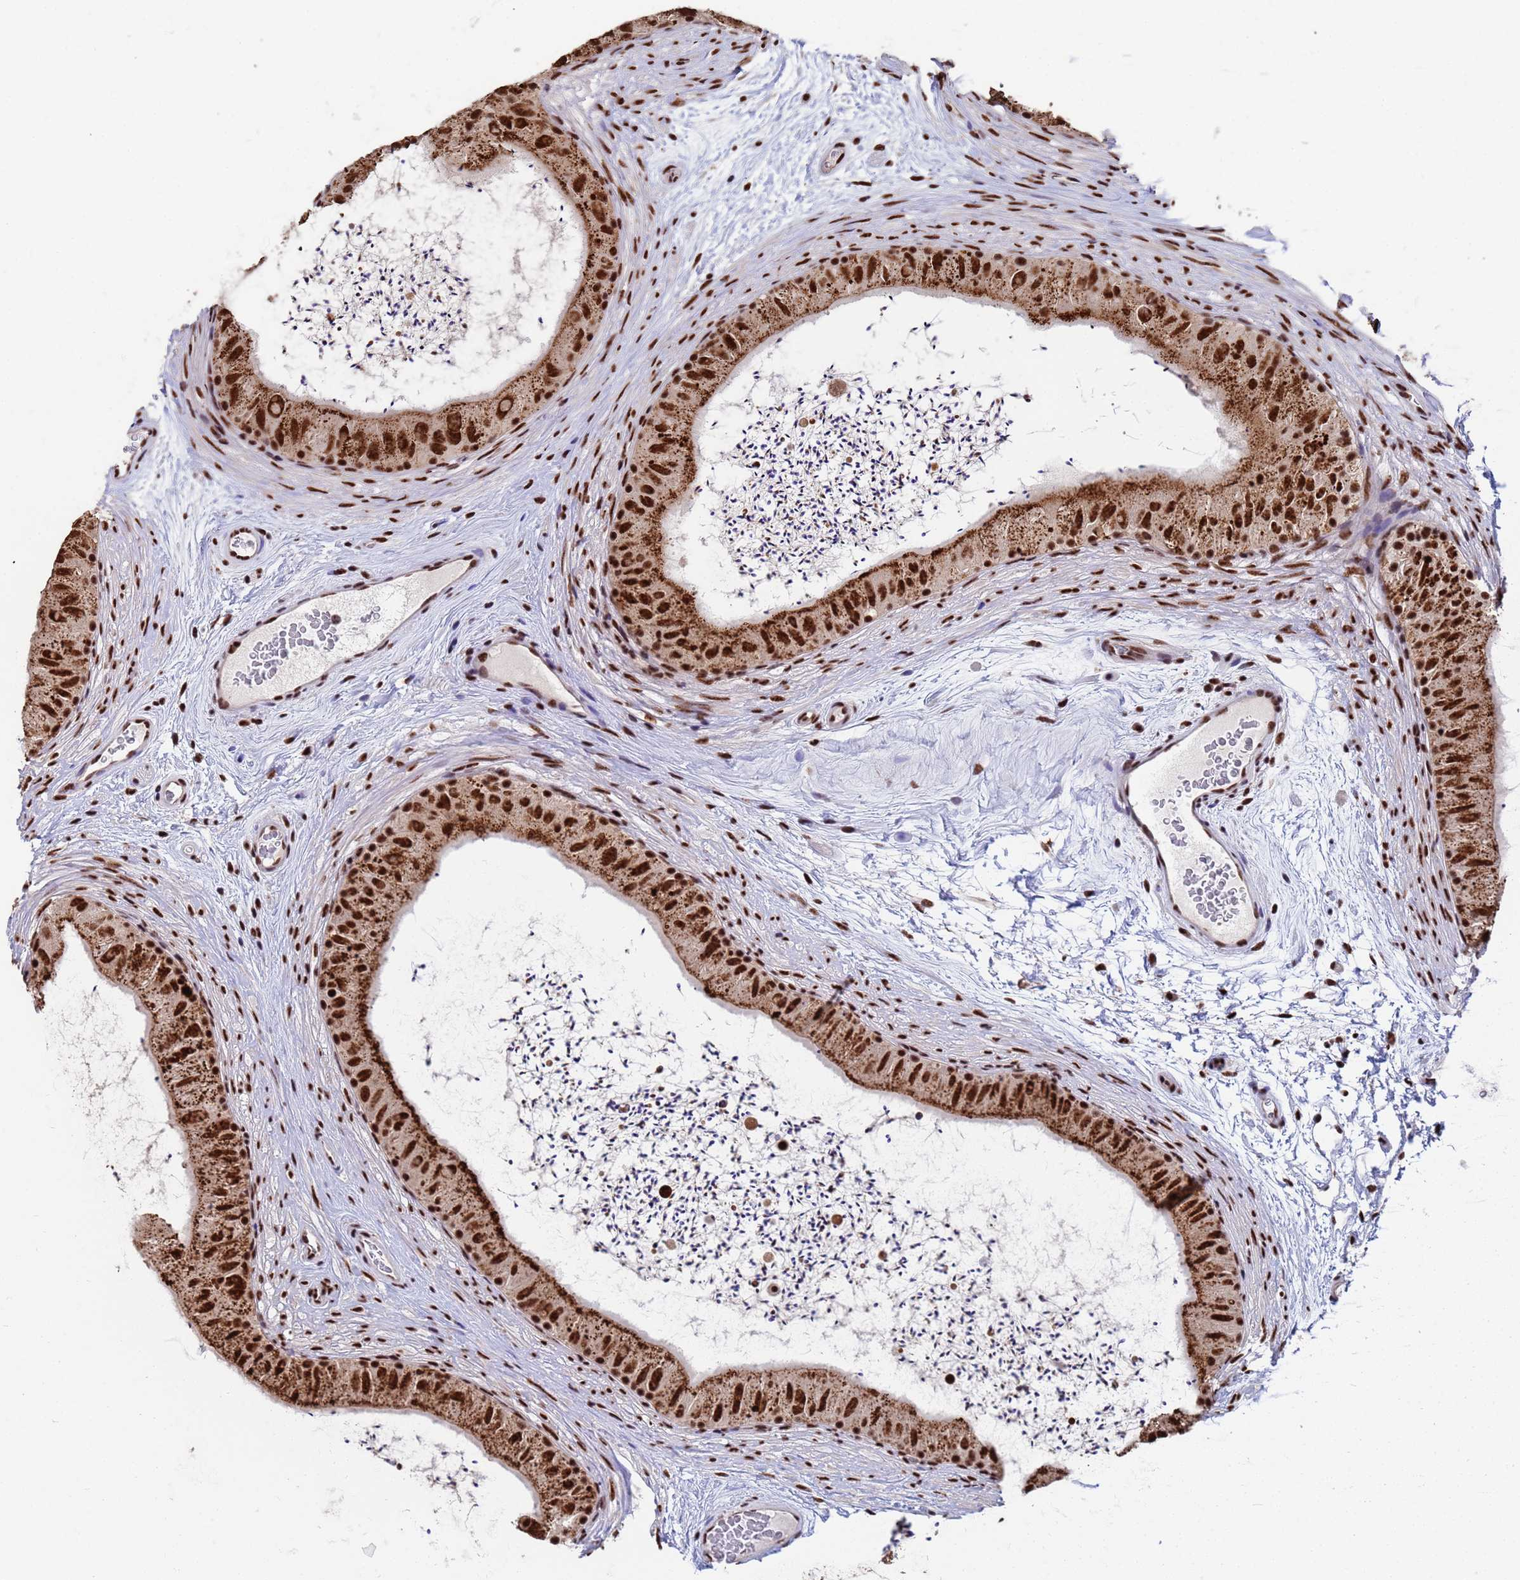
{"staining": {"intensity": "strong", "quantity": ">75%", "location": "cytoplasmic/membranous,nuclear"}, "tissue": "epididymis", "cell_type": "Glandular cells", "image_type": "normal", "snomed": [{"axis": "morphology", "description": "Normal tissue, NOS"}, {"axis": "topography", "description": "Epididymis"}], "caption": "Epididymis stained for a protein (brown) shows strong cytoplasmic/membranous,nuclear positive expression in approximately >75% of glandular cells.", "gene": "SF3B2", "patient": {"sex": "male", "age": 50}}